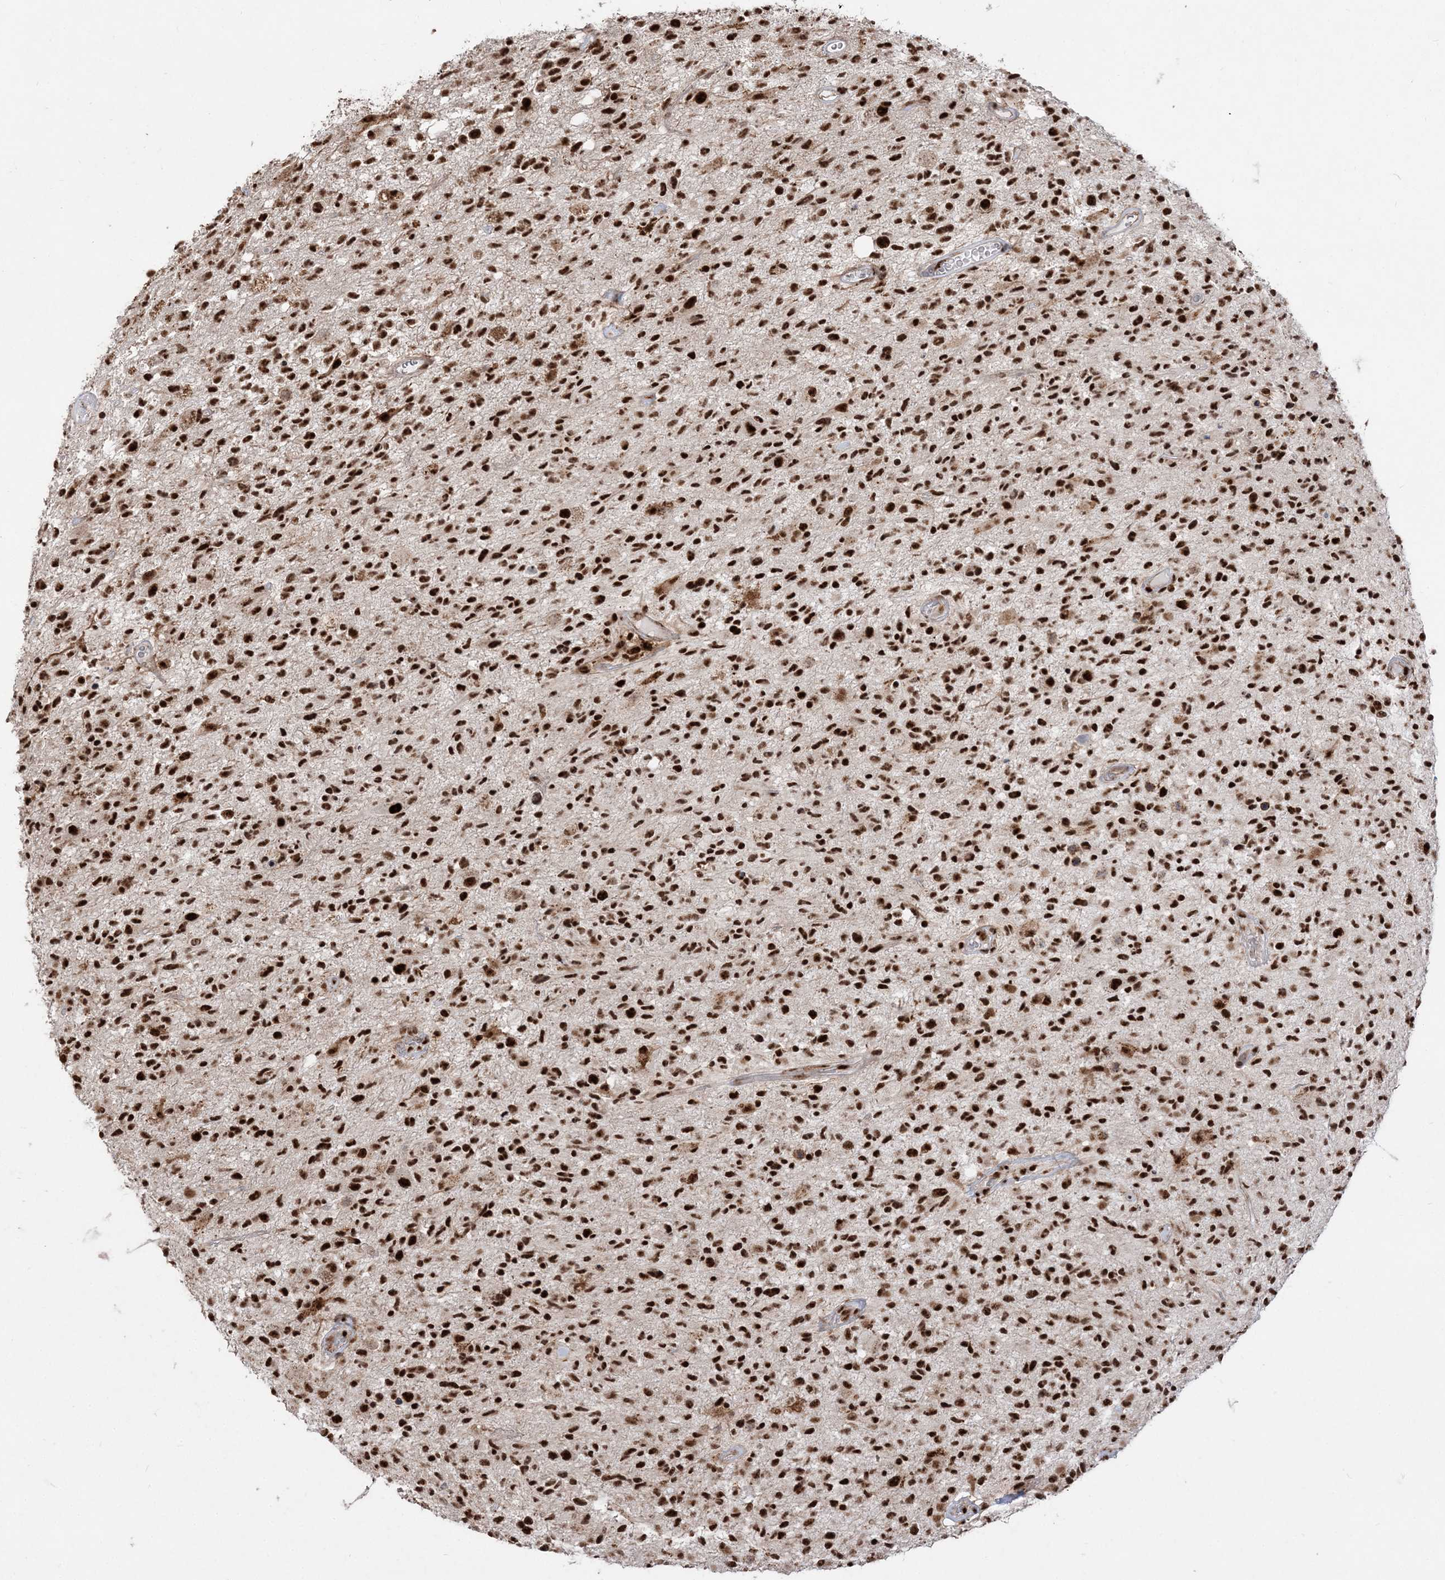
{"staining": {"intensity": "strong", "quantity": ">75%", "location": "nuclear"}, "tissue": "glioma", "cell_type": "Tumor cells", "image_type": "cancer", "snomed": [{"axis": "morphology", "description": "Glioma, malignant, High grade"}, {"axis": "morphology", "description": "Glioblastoma, NOS"}, {"axis": "topography", "description": "Brain"}], "caption": "The immunohistochemical stain labels strong nuclear expression in tumor cells of glioma tissue.", "gene": "RBM17", "patient": {"sex": "male", "age": 60}}